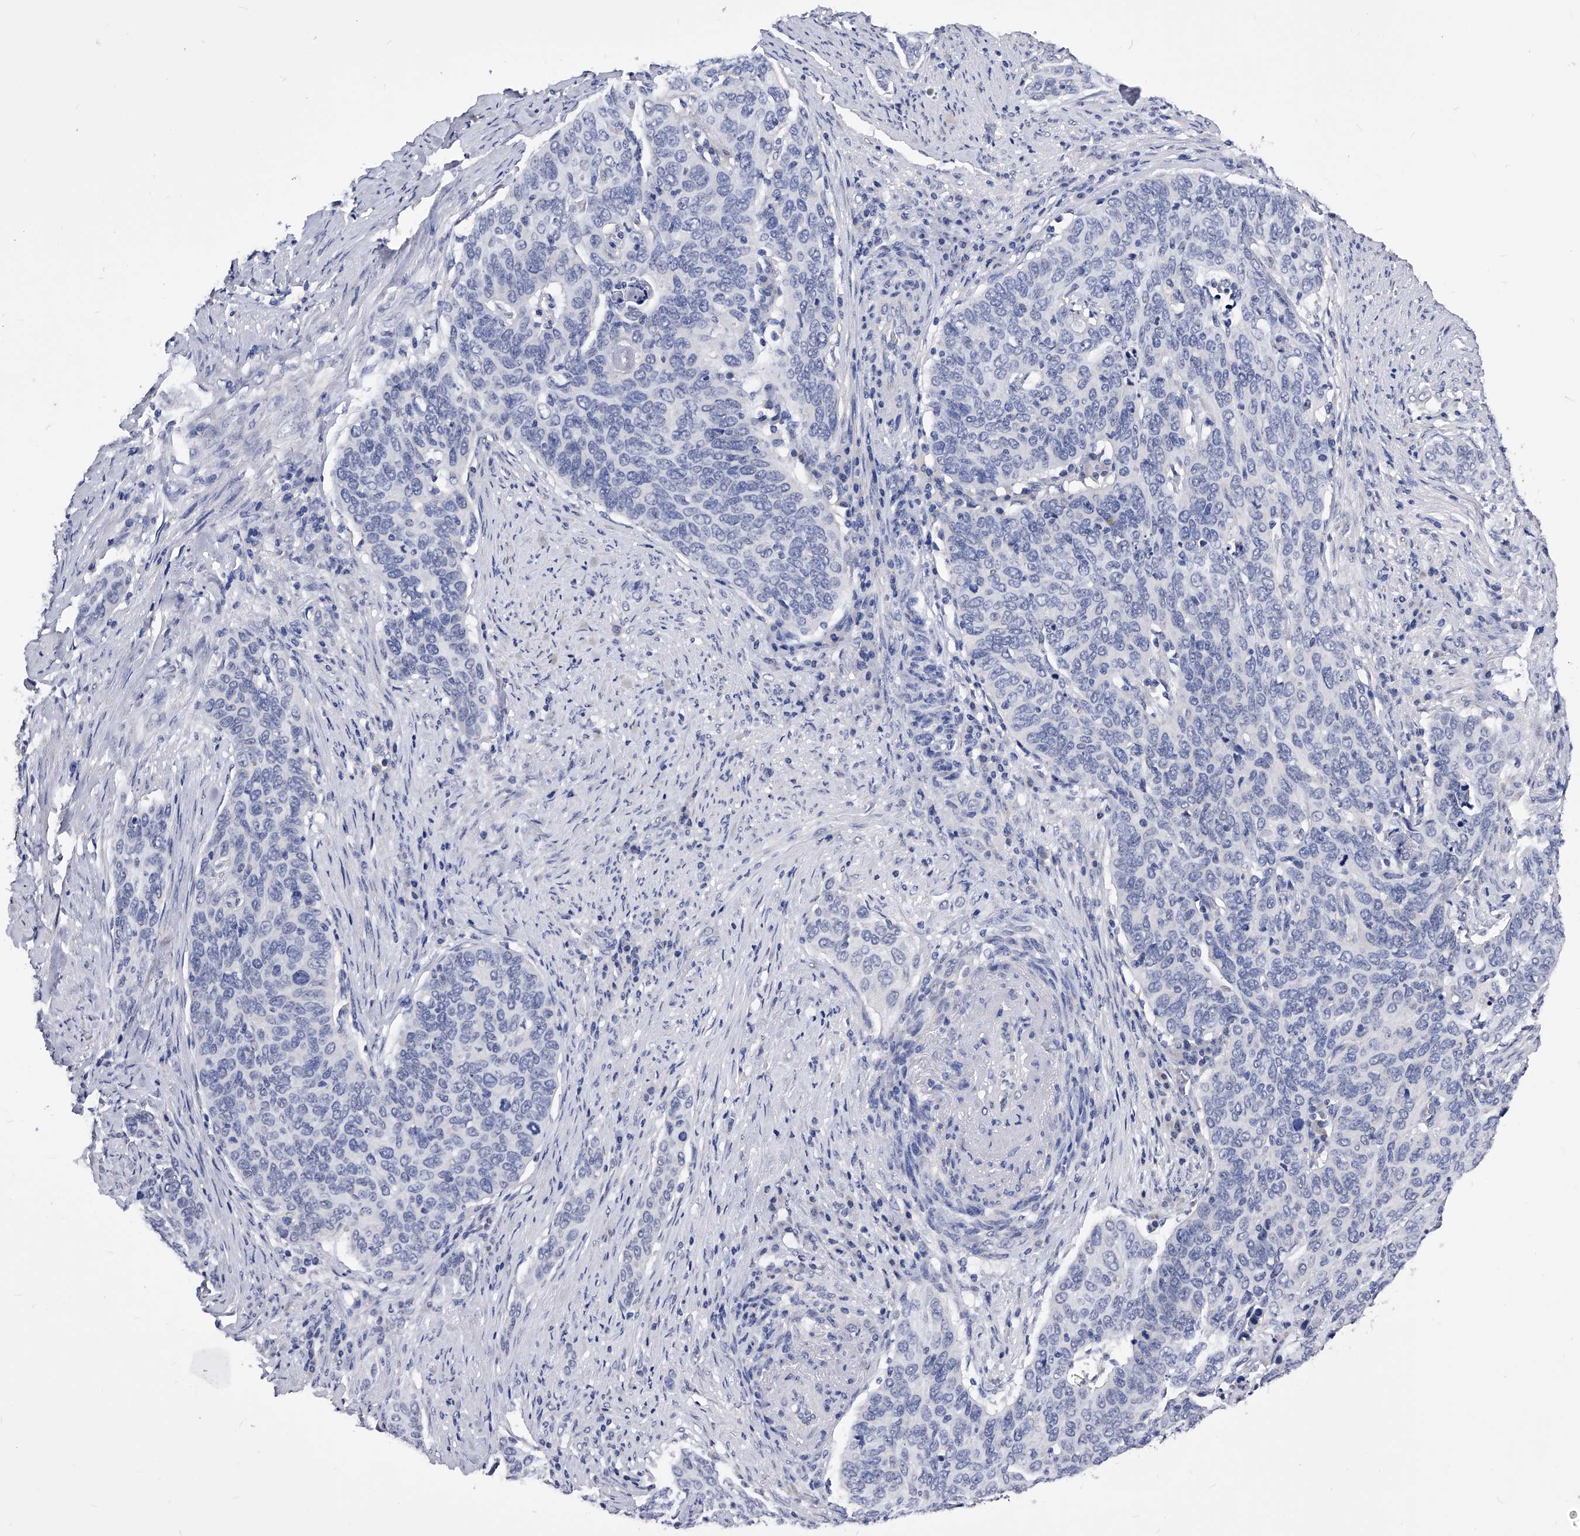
{"staining": {"intensity": "negative", "quantity": "none", "location": "none"}, "tissue": "cervical cancer", "cell_type": "Tumor cells", "image_type": "cancer", "snomed": [{"axis": "morphology", "description": "Squamous cell carcinoma, NOS"}, {"axis": "topography", "description": "Cervix"}], "caption": "High magnification brightfield microscopy of cervical cancer stained with DAB (3,3'-diaminobenzidine) (brown) and counterstained with hematoxylin (blue): tumor cells show no significant expression.", "gene": "ZNF529", "patient": {"sex": "female", "age": 60}}